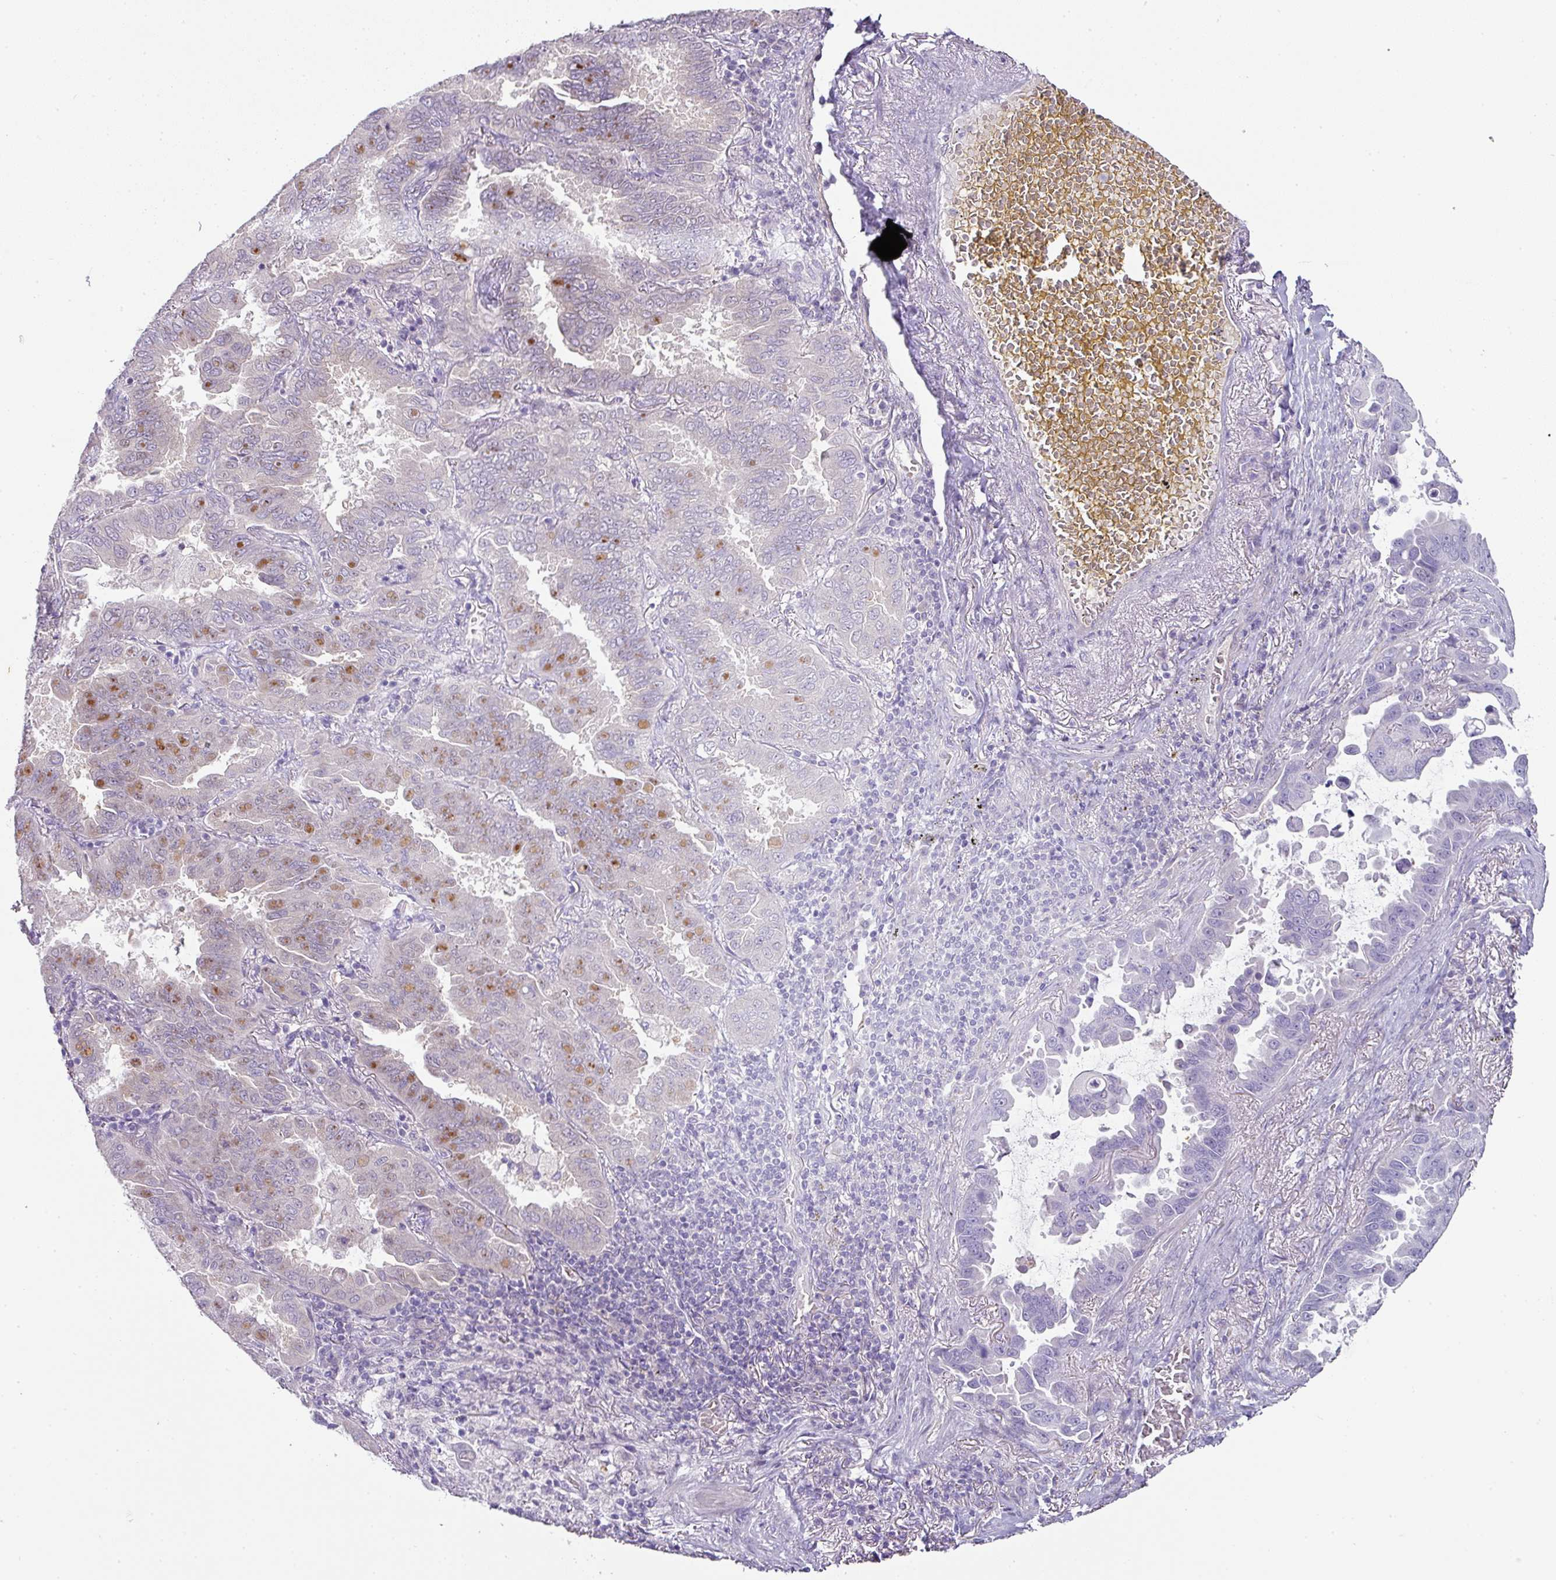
{"staining": {"intensity": "moderate", "quantity": "<25%", "location": "nuclear"}, "tissue": "lung cancer", "cell_type": "Tumor cells", "image_type": "cancer", "snomed": [{"axis": "morphology", "description": "Adenocarcinoma, NOS"}, {"axis": "topography", "description": "Lung"}], "caption": "Tumor cells demonstrate low levels of moderate nuclear expression in approximately <25% of cells in human lung adenocarcinoma.", "gene": "OR52N1", "patient": {"sex": "male", "age": 64}}